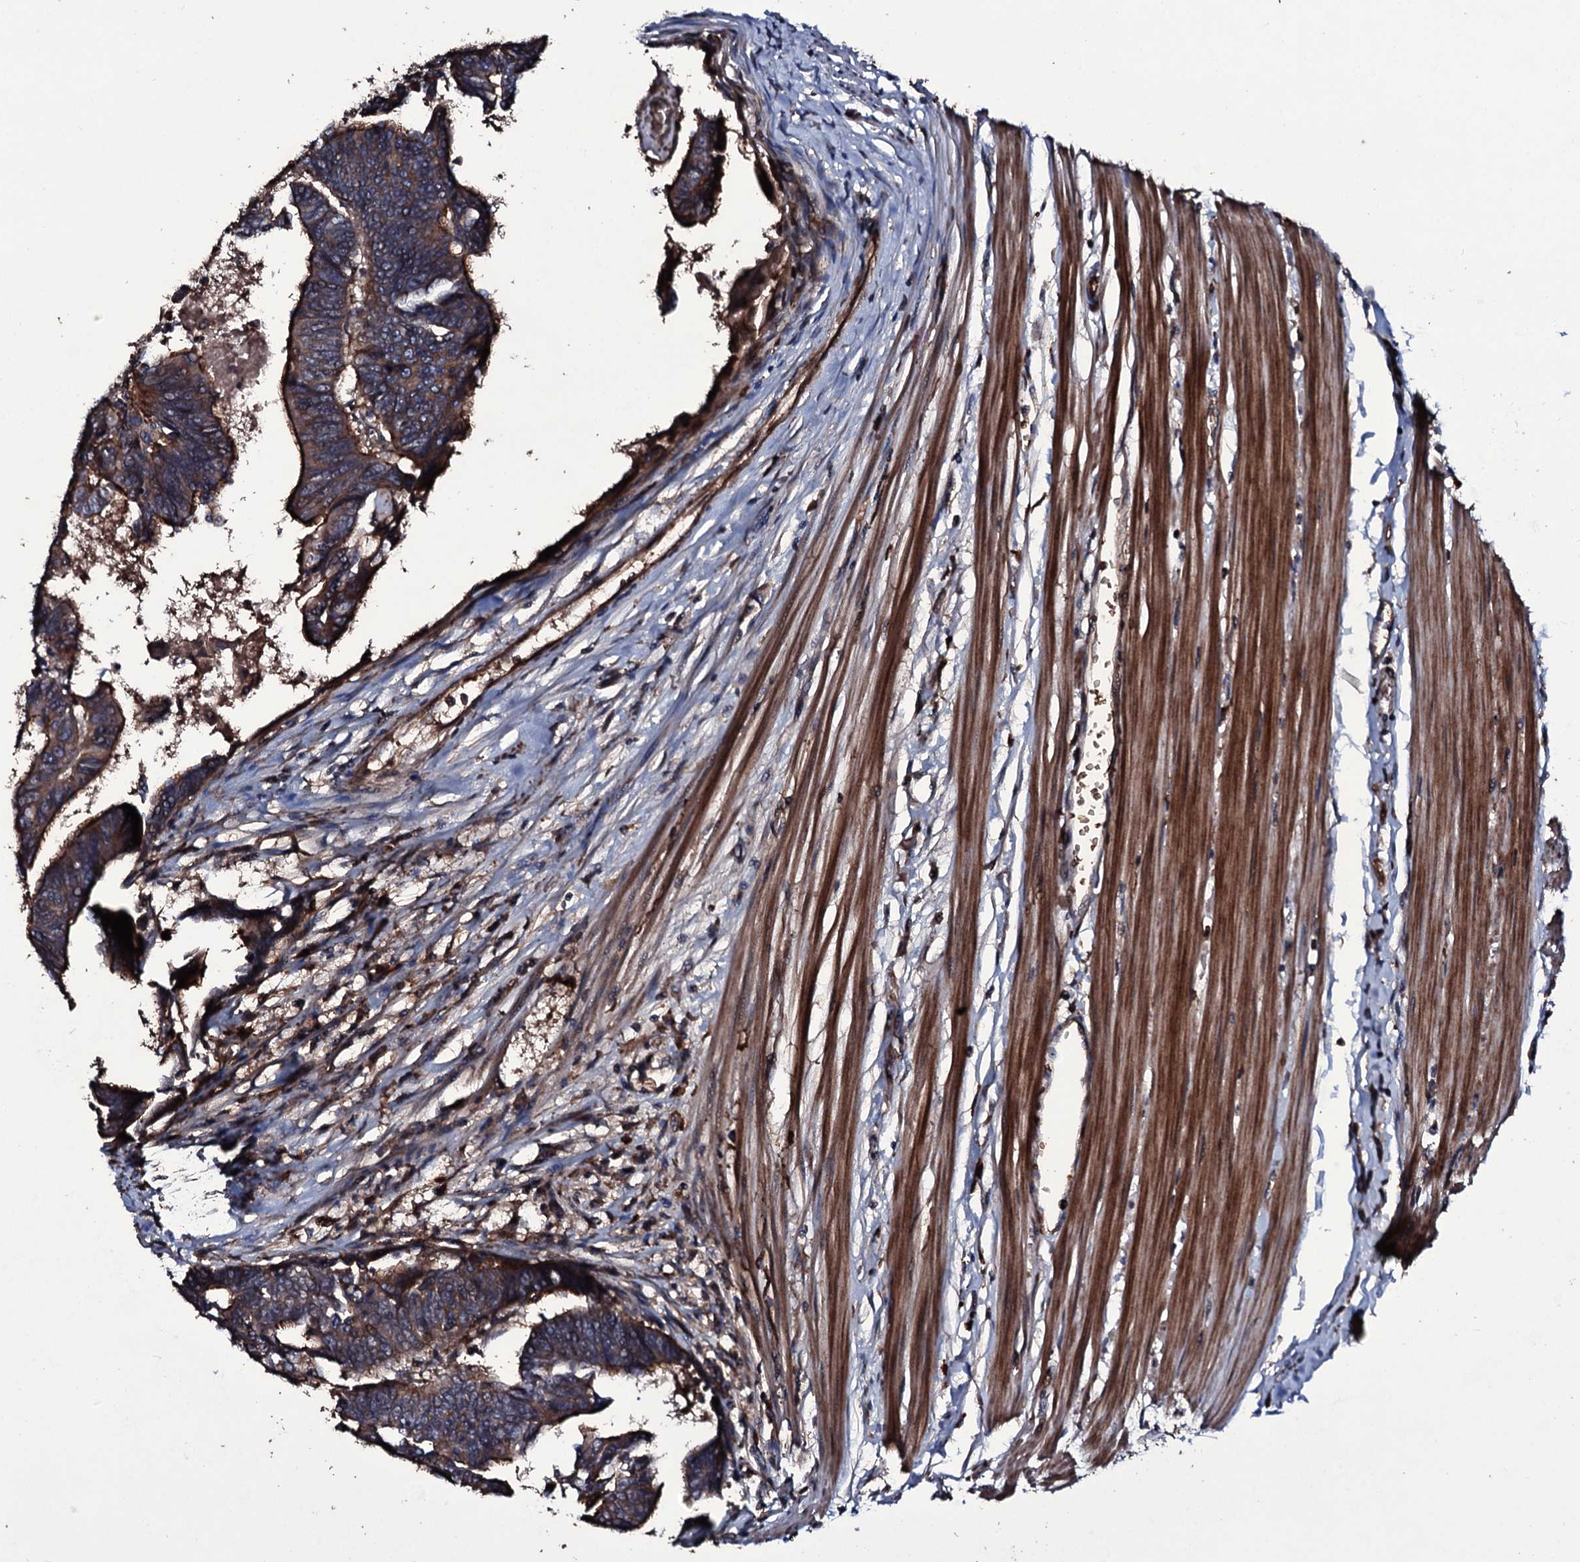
{"staining": {"intensity": "strong", "quantity": "25%-75%", "location": "cytoplasmic/membranous"}, "tissue": "colorectal cancer", "cell_type": "Tumor cells", "image_type": "cancer", "snomed": [{"axis": "morphology", "description": "Adenocarcinoma, NOS"}, {"axis": "topography", "description": "Rectum"}], "caption": "Tumor cells show high levels of strong cytoplasmic/membranous expression in approximately 25%-75% of cells in human colorectal cancer.", "gene": "ZSWIM8", "patient": {"sex": "female", "age": 65}}